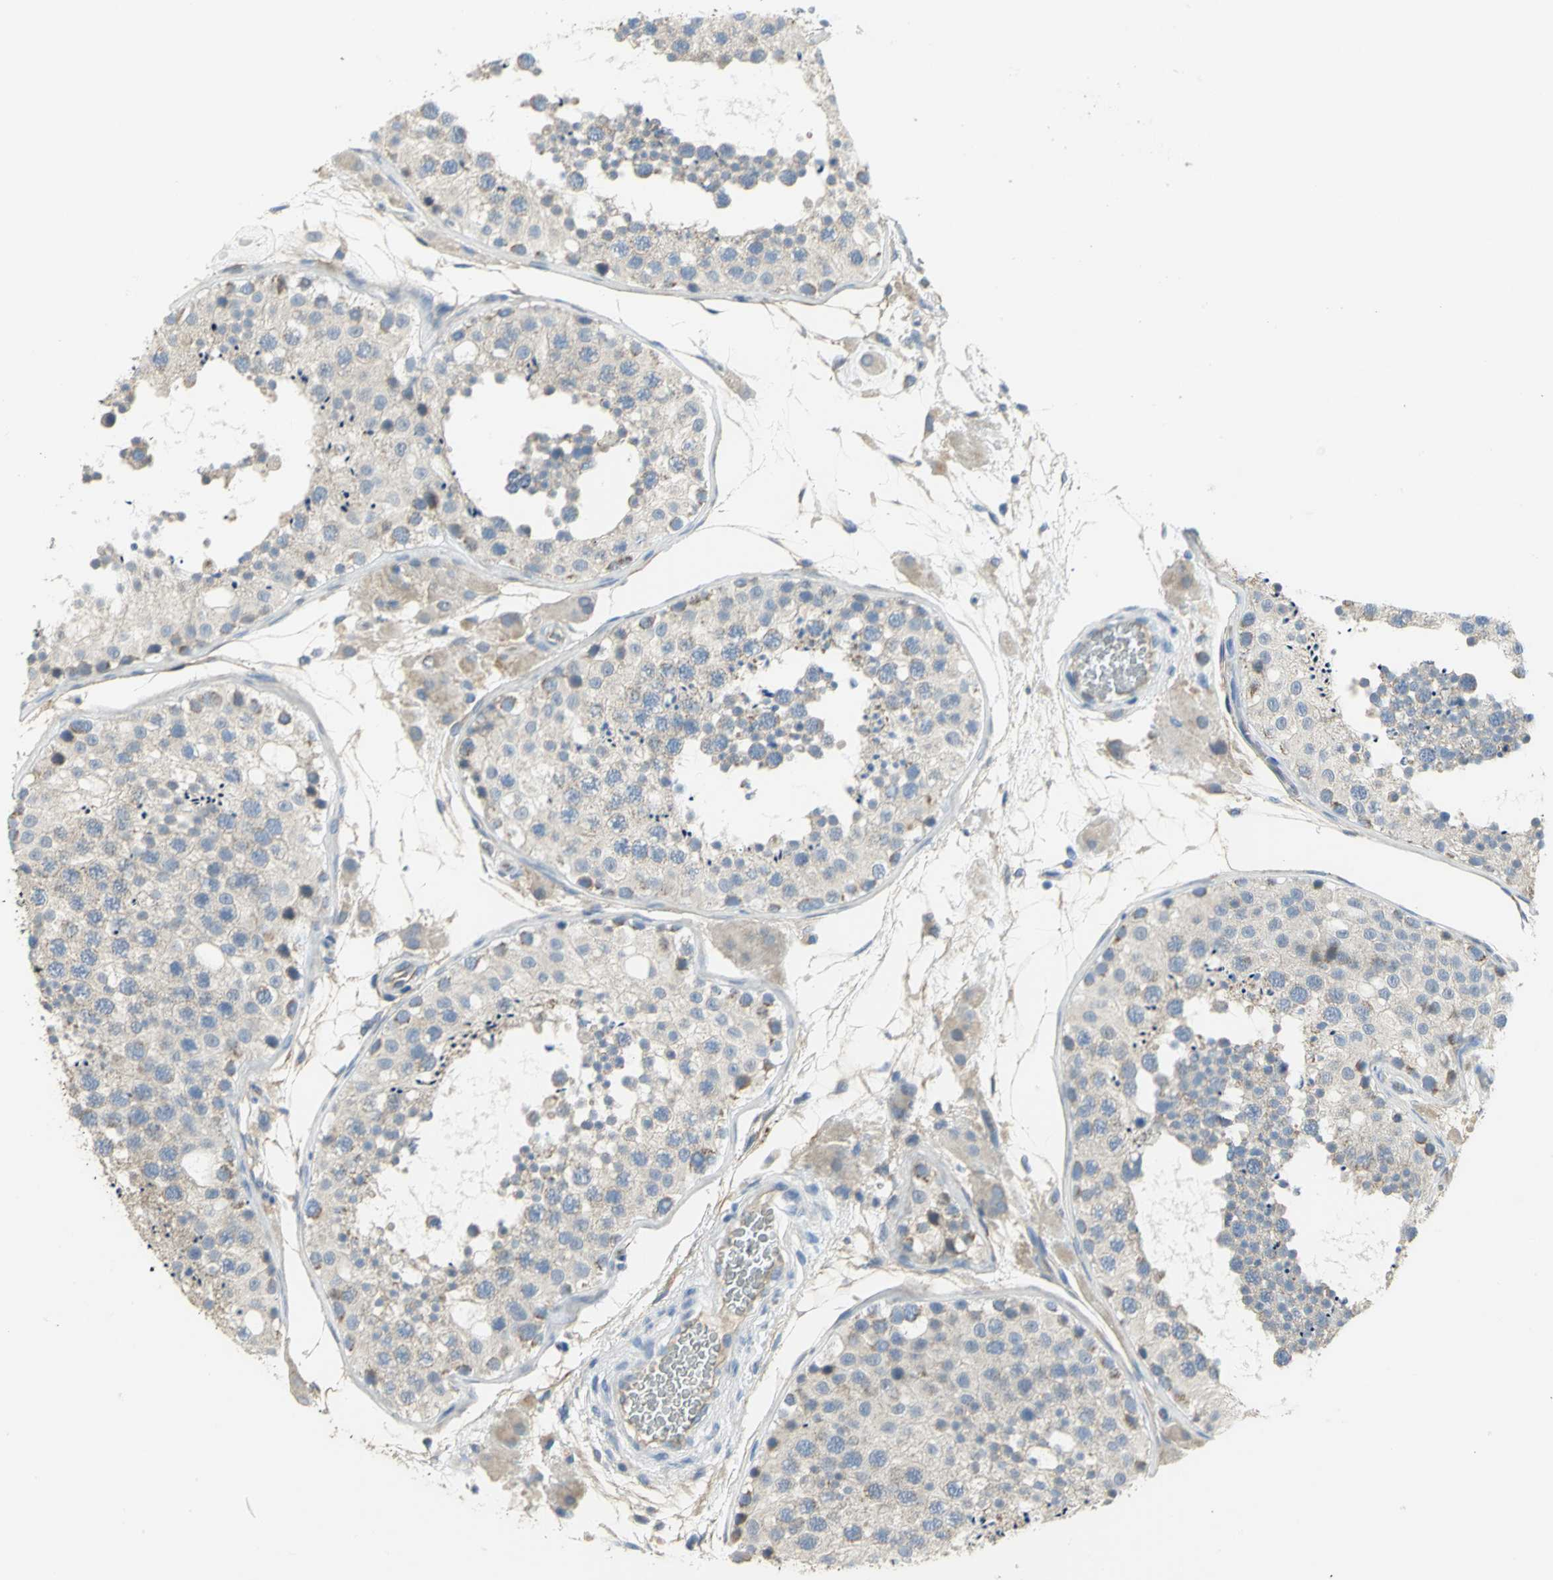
{"staining": {"intensity": "moderate", "quantity": "<25%", "location": "cytoplasmic/membranous"}, "tissue": "testis", "cell_type": "Cells in seminiferous ducts", "image_type": "normal", "snomed": [{"axis": "morphology", "description": "Normal tissue, NOS"}, {"axis": "topography", "description": "Testis"}], "caption": "A histopathology image of human testis stained for a protein displays moderate cytoplasmic/membranous brown staining in cells in seminiferous ducts. (Brightfield microscopy of DAB IHC at high magnification).", "gene": "HTR1F", "patient": {"sex": "male", "age": 26}}